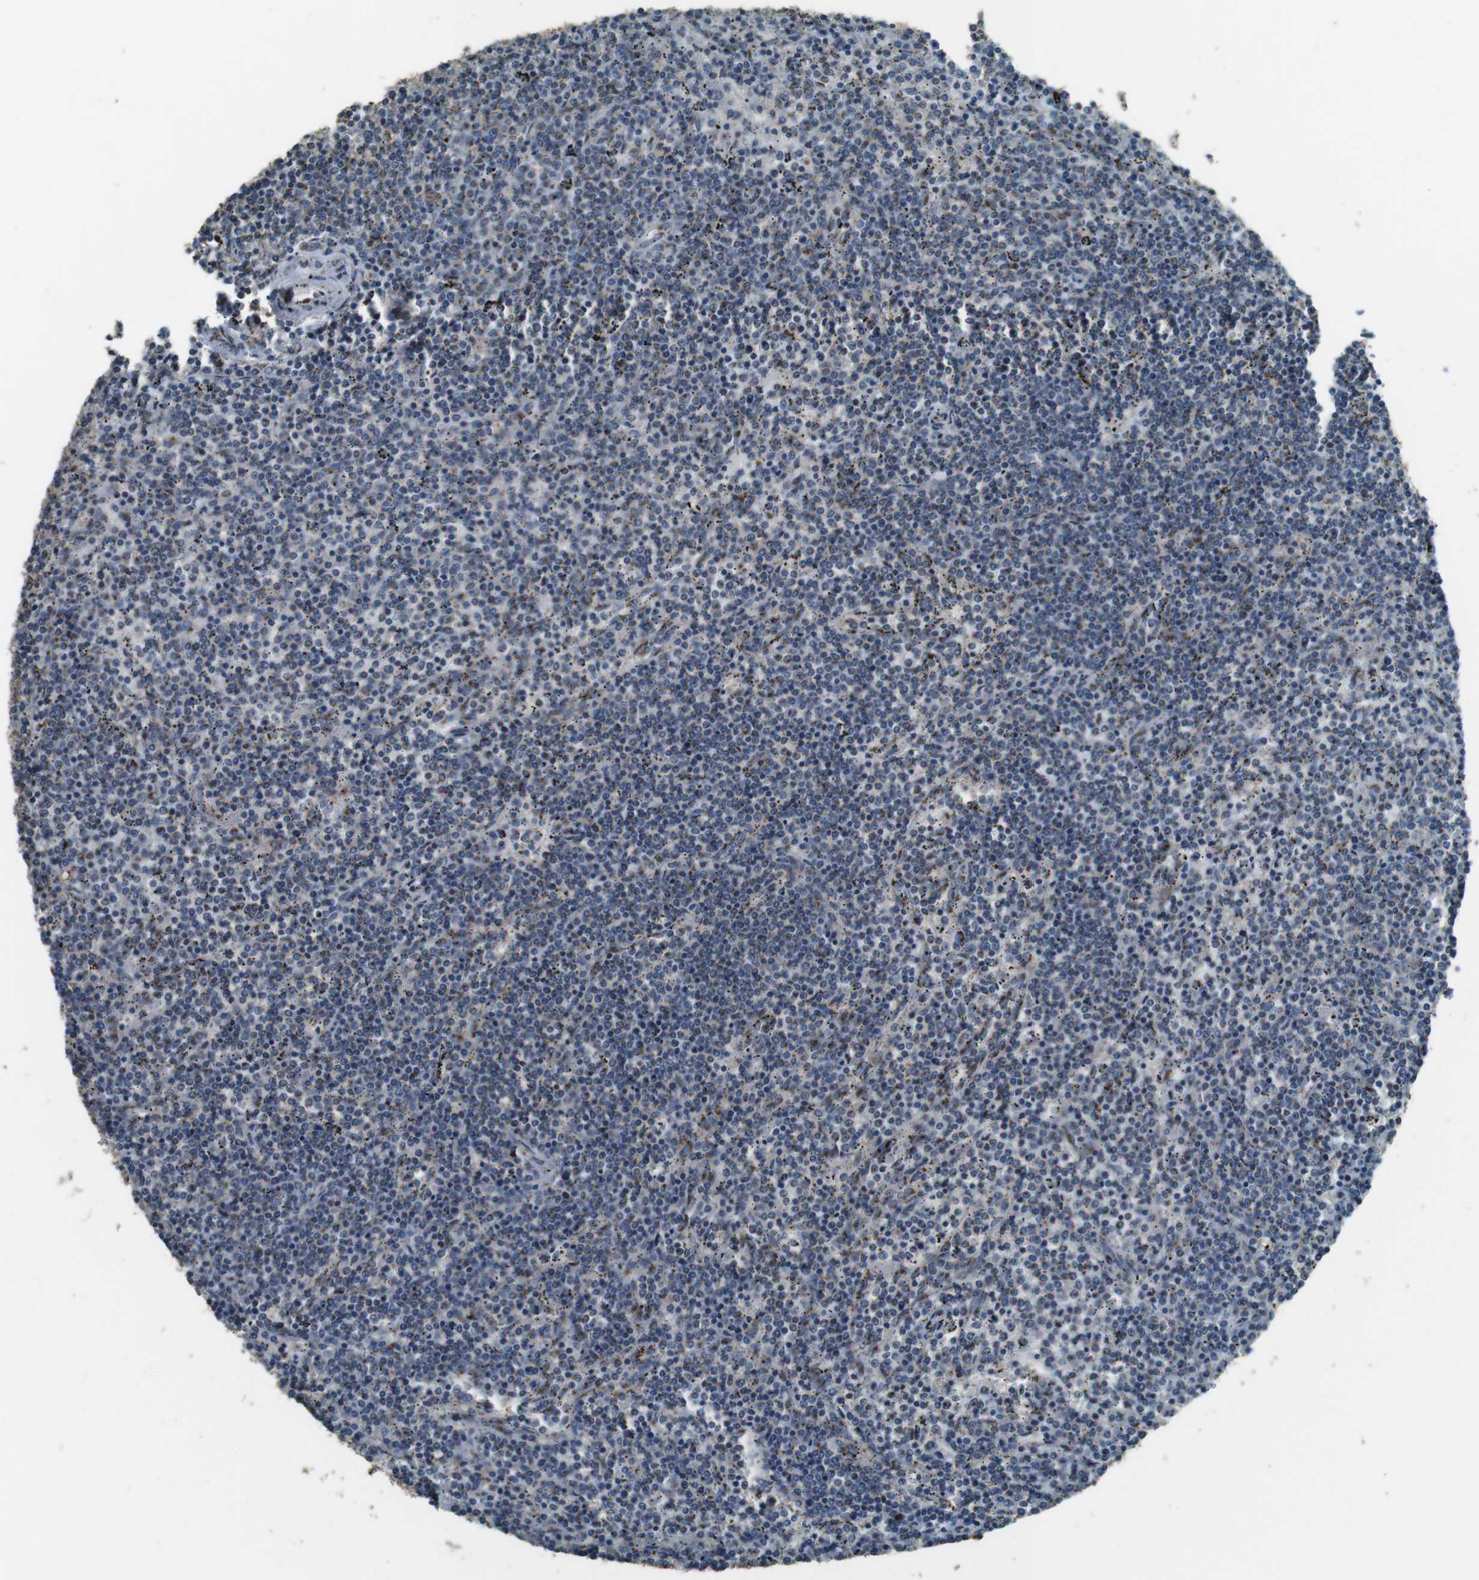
{"staining": {"intensity": "weak", "quantity": ">75%", "location": "cytoplasmic/membranous"}, "tissue": "lymphoma", "cell_type": "Tumor cells", "image_type": "cancer", "snomed": [{"axis": "morphology", "description": "Malignant lymphoma, non-Hodgkin's type, Low grade"}, {"axis": "topography", "description": "Spleen"}], "caption": "This is a photomicrograph of immunohistochemistry staining of low-grade malignant lymphoma, non-Hodgkin's type, which shows weak staining in the cytoplasmic/membranous of tumor cells.", "gene": "TMEM115", "patient": {"sex": "female", "age": 50}}